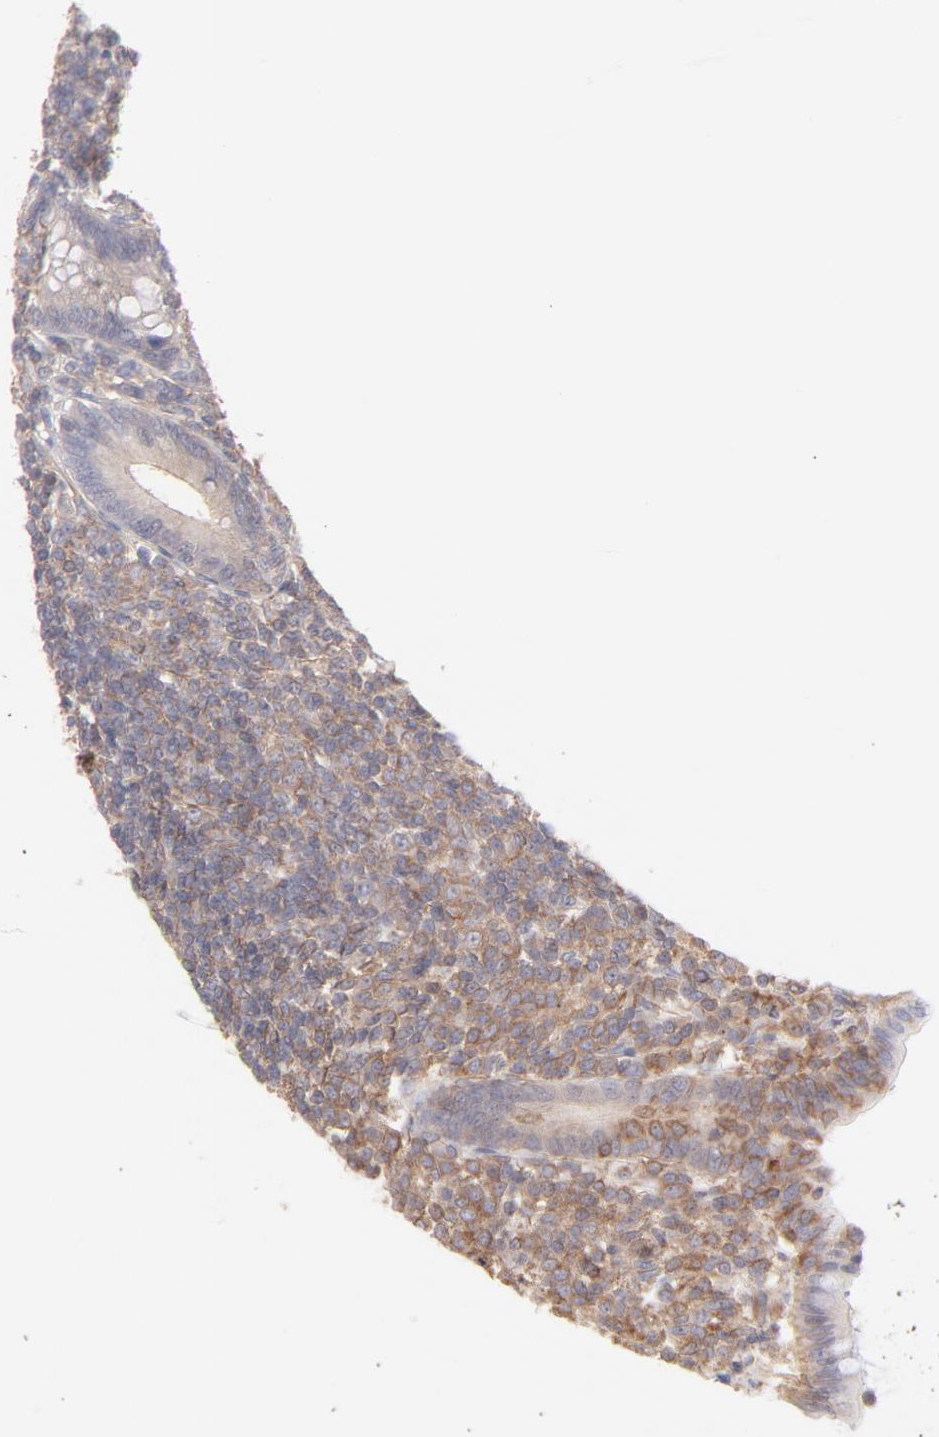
{"staining": {"intensity": "weak", "quantity": ">75%", "location": "cytoplasmic/membranous"}, "tissue": "appendix", "cell_type": "Glandular cells", "image_type": "normal", "snomed": [{"axis": "morphology", "description": "Normal tissue, NOS"}, {"axis": "topography", "description": "Appendix"}], "caption": "Weak cytoplasmic/membranous staining is seen in about >75% of glandular cells in benign appendix. (IHC, brightfield microscopy, high magnification).", "gene": "LDLRAP1", "patient": {"sex": "female", "age": 66}}